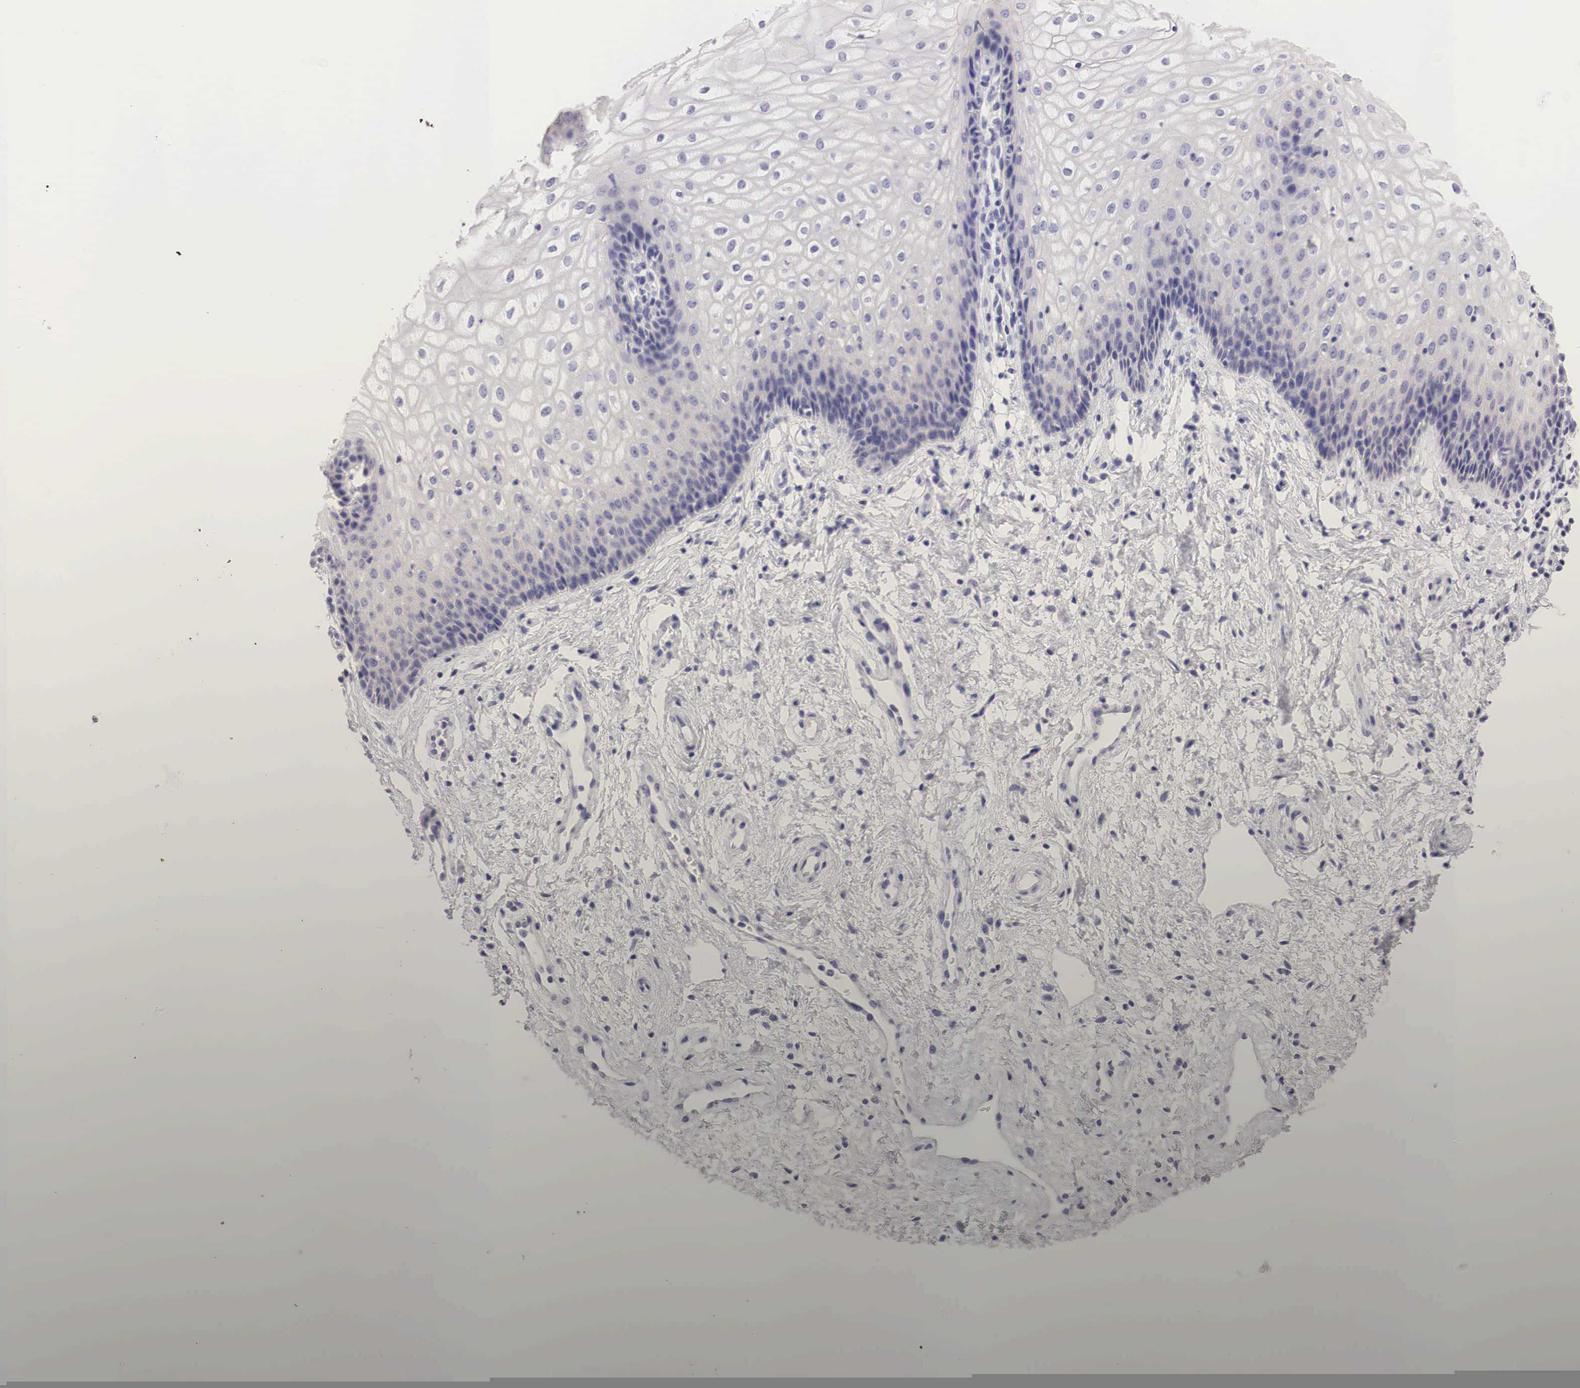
{"staining": {"intensity": "weak", "quantity": "<25%", "location": "cytoplasmic/membranous"}, "tissue": "vagina", "cell_type": "Squamous epithelial cells", "image_type": "normal", "snomed": [{"axis": "morphology", "description": "Normal tissue, NOS"}, {"axis": "topography", "description": "Vagina"}], "caption": "DAB immunohistochemical staining of benign human vagina displays no significant expression in squamous epithelial cells.", "gene": "ERBB2", "patient": {"sex": "female", "age": 34}}